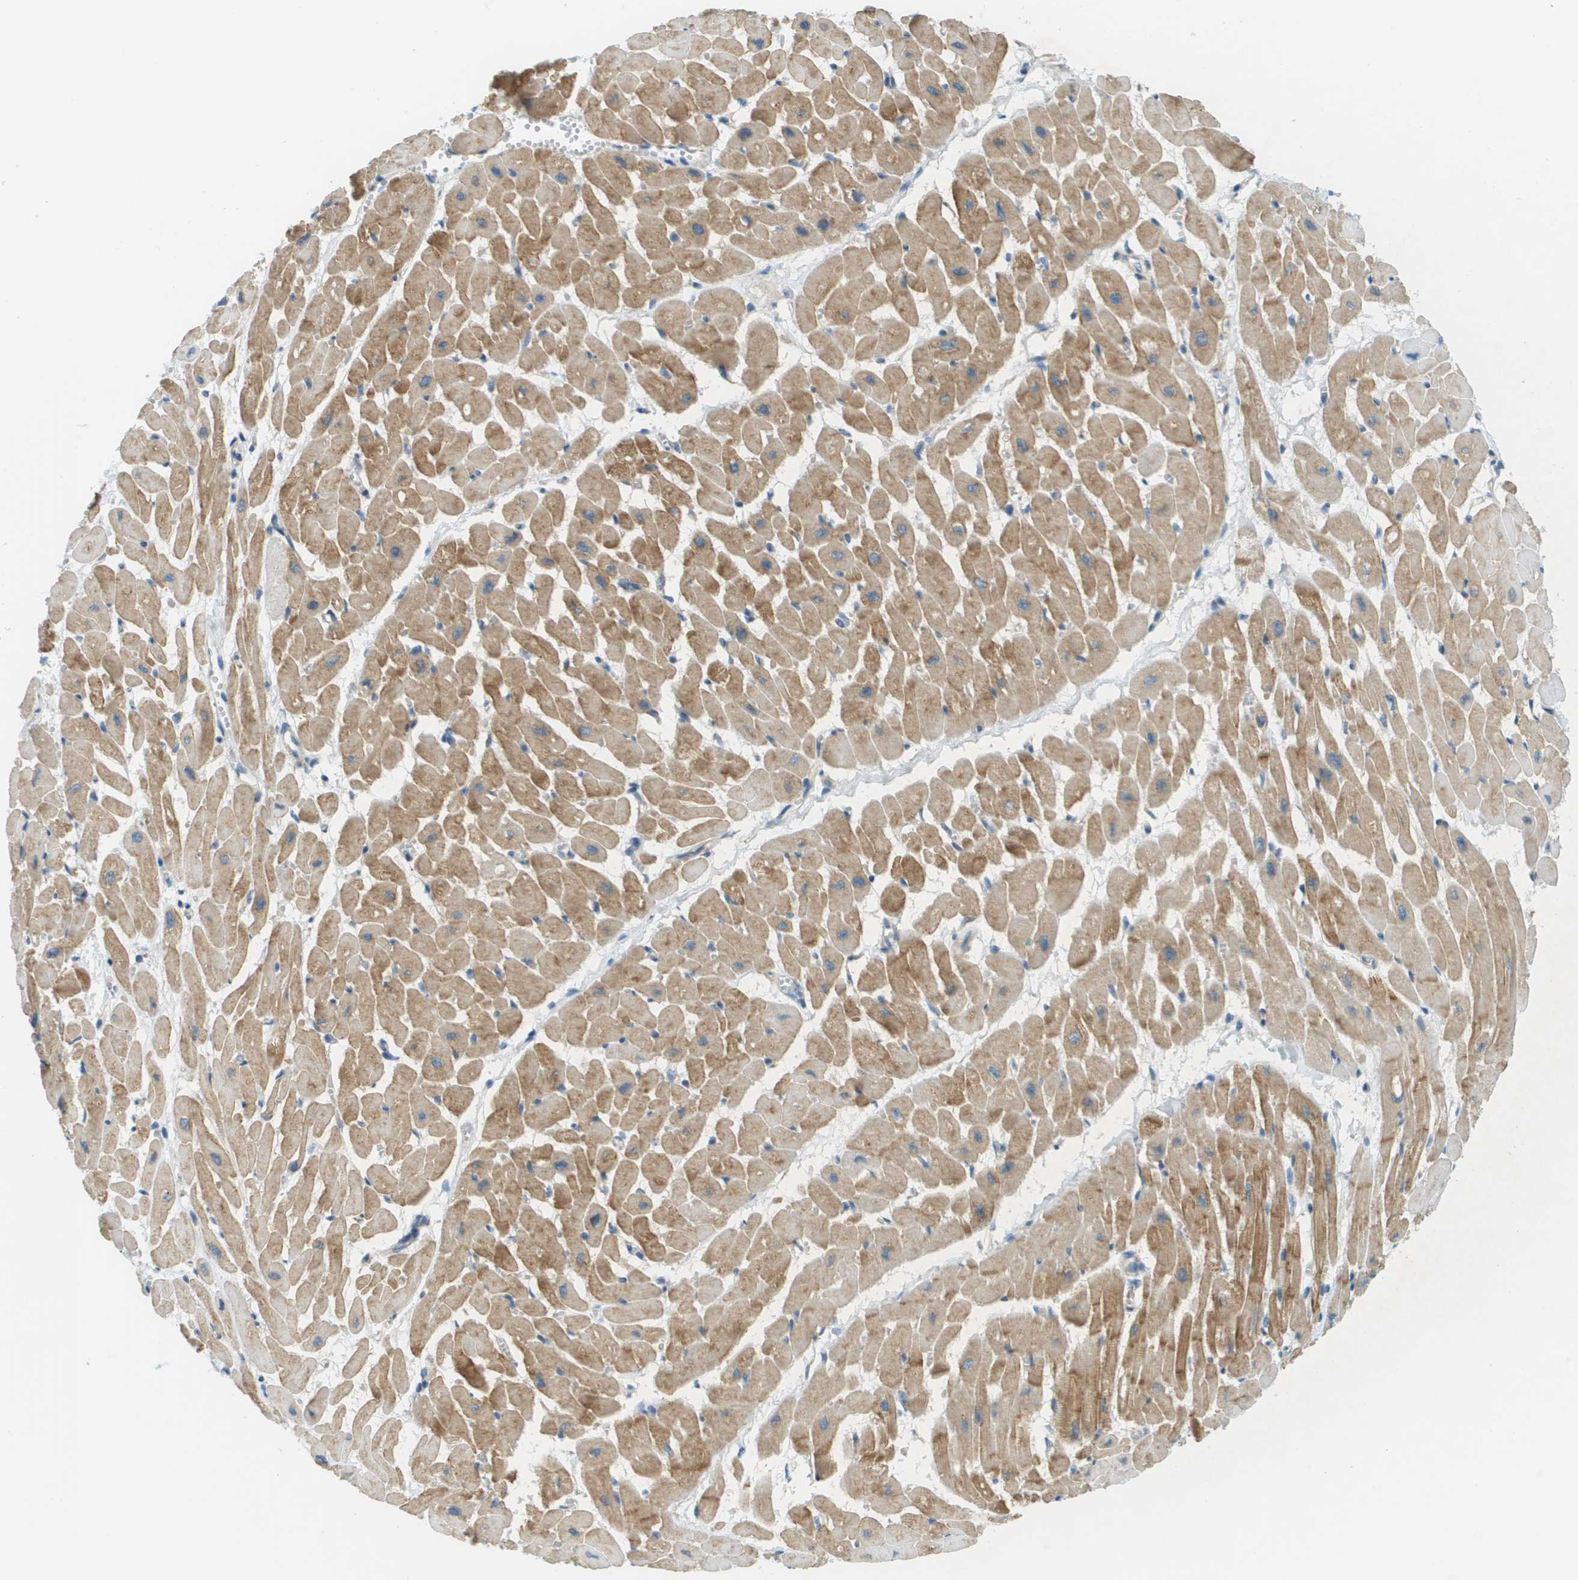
{"staining": {"intensity": "moderate", "quantity": ">75%", "location": "cytoplasmic/membranous"}, "tissue": "heart muscle", "cell_type": "Cardiomyocytes", "image_type": "normal", "snomed": [{"axis": "morphology", "description": "Normal tissue, NOS"}, {"axis": "topography", "description": "Heart"}], "caption": "High-power microscopy captured an immunohistochemistry (IHC) image of normal heart muscle, revealing moderate cytoplasmic/membranous positivity in about >75% of cardiomyocytes. (IHC, brightfield microscopy, high magnification).", "gene": "ACBD3", "patient": {"sex": "male", "age": 45}}